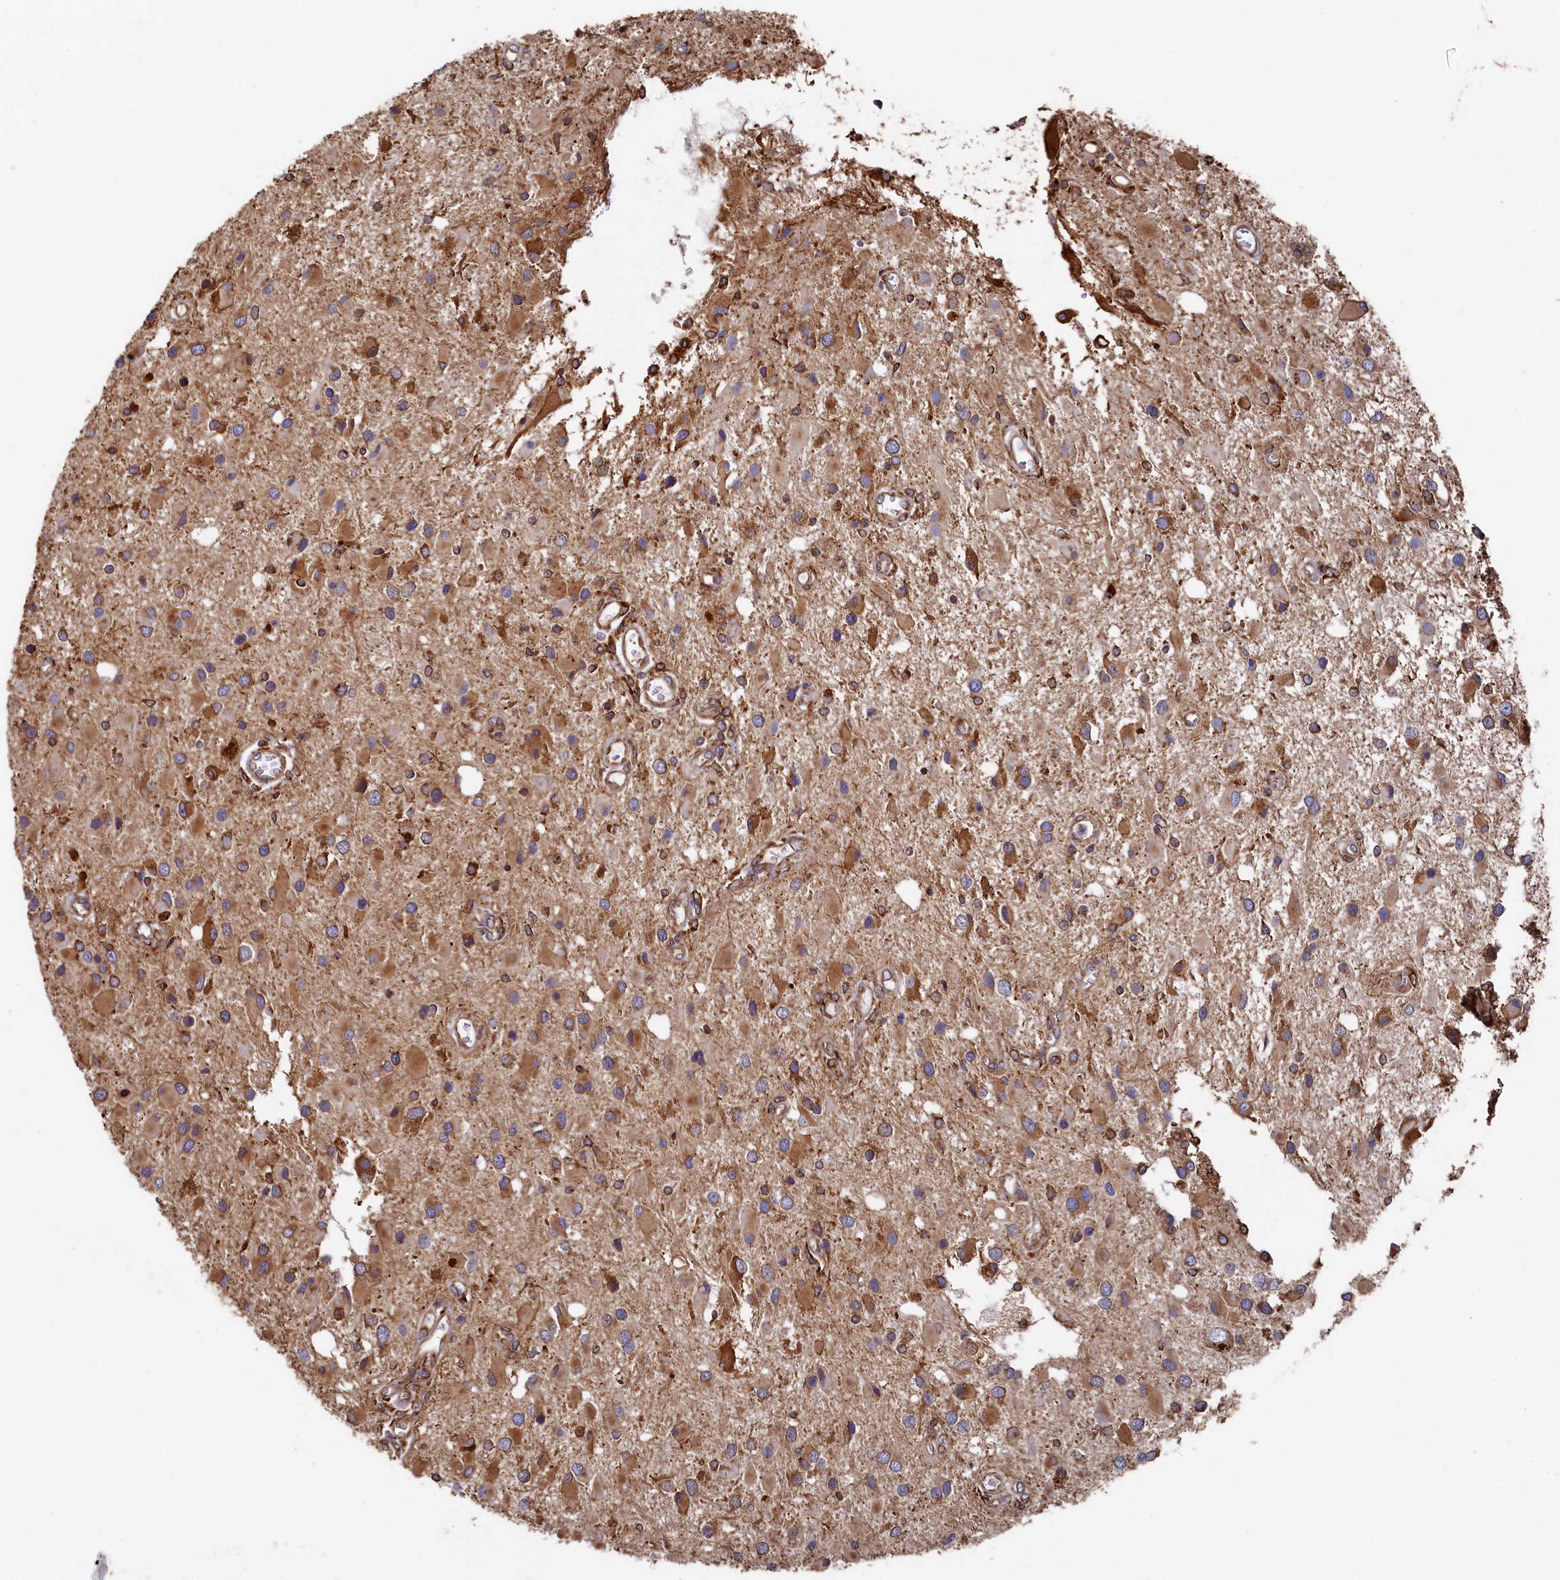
{"staining": {"intensity": "strong", "quantity": ">75%", "location": "cytoplasmic/membranous"}, "tissue": "glioma", "cell_type": "Tumor cells", "image_type": "cancer", "snomed": [{"axis": "morphology", "description": "Glioma, malignant, High grade"}, {"axis": "topography", "description": "Brain"}], "caption": "Immunohistochemical staining of glioma exhibits strong cytoplasmic/membranous protein positivity in about >75% of tumor cells. The staining is performed using DAB brown chromogen to label protein expression. The nuclei are counter-stained blue using hematoxylin.", "gene": "NEURL1B", "patient": {"sex": "male", "age": 53}}